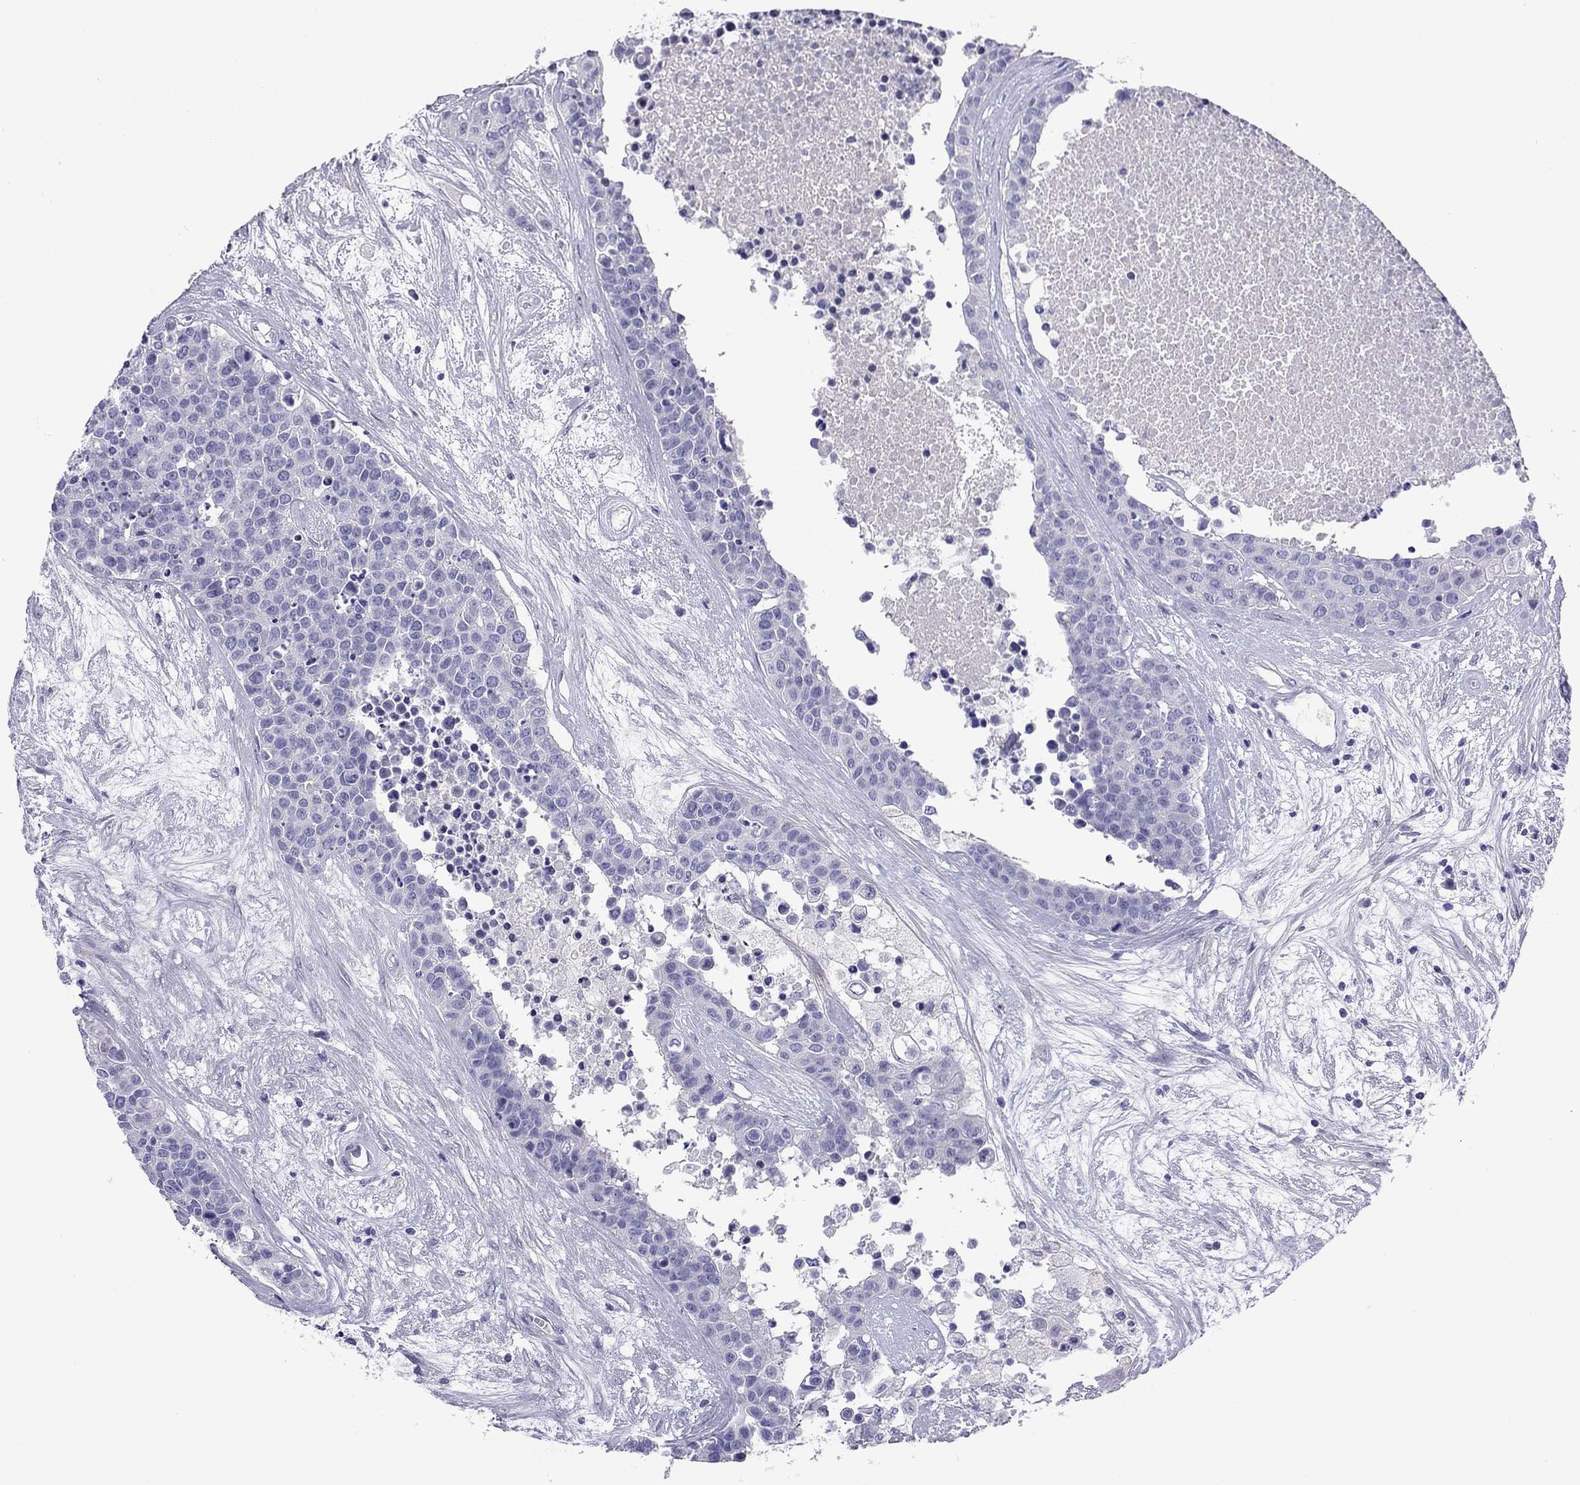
{"staining": {"intensity": "negative", "quantity": "none", "location": "none"}, "tissue": "carcinoid", "cell_type": "Tumor cells", "image_type": "cancer", "snomed": [{"axis": "morphology", "description": "Carcinoid, malignant, NOS"}, {"axis": "topography", "description": "Colon"}], "caption": "An immunohistochemistry image of carcinoid is shown. There is no staining in tumor cells of carcinoid.", "gene": "CMYA5", "patient": {"sex": "male", "age": 81}}